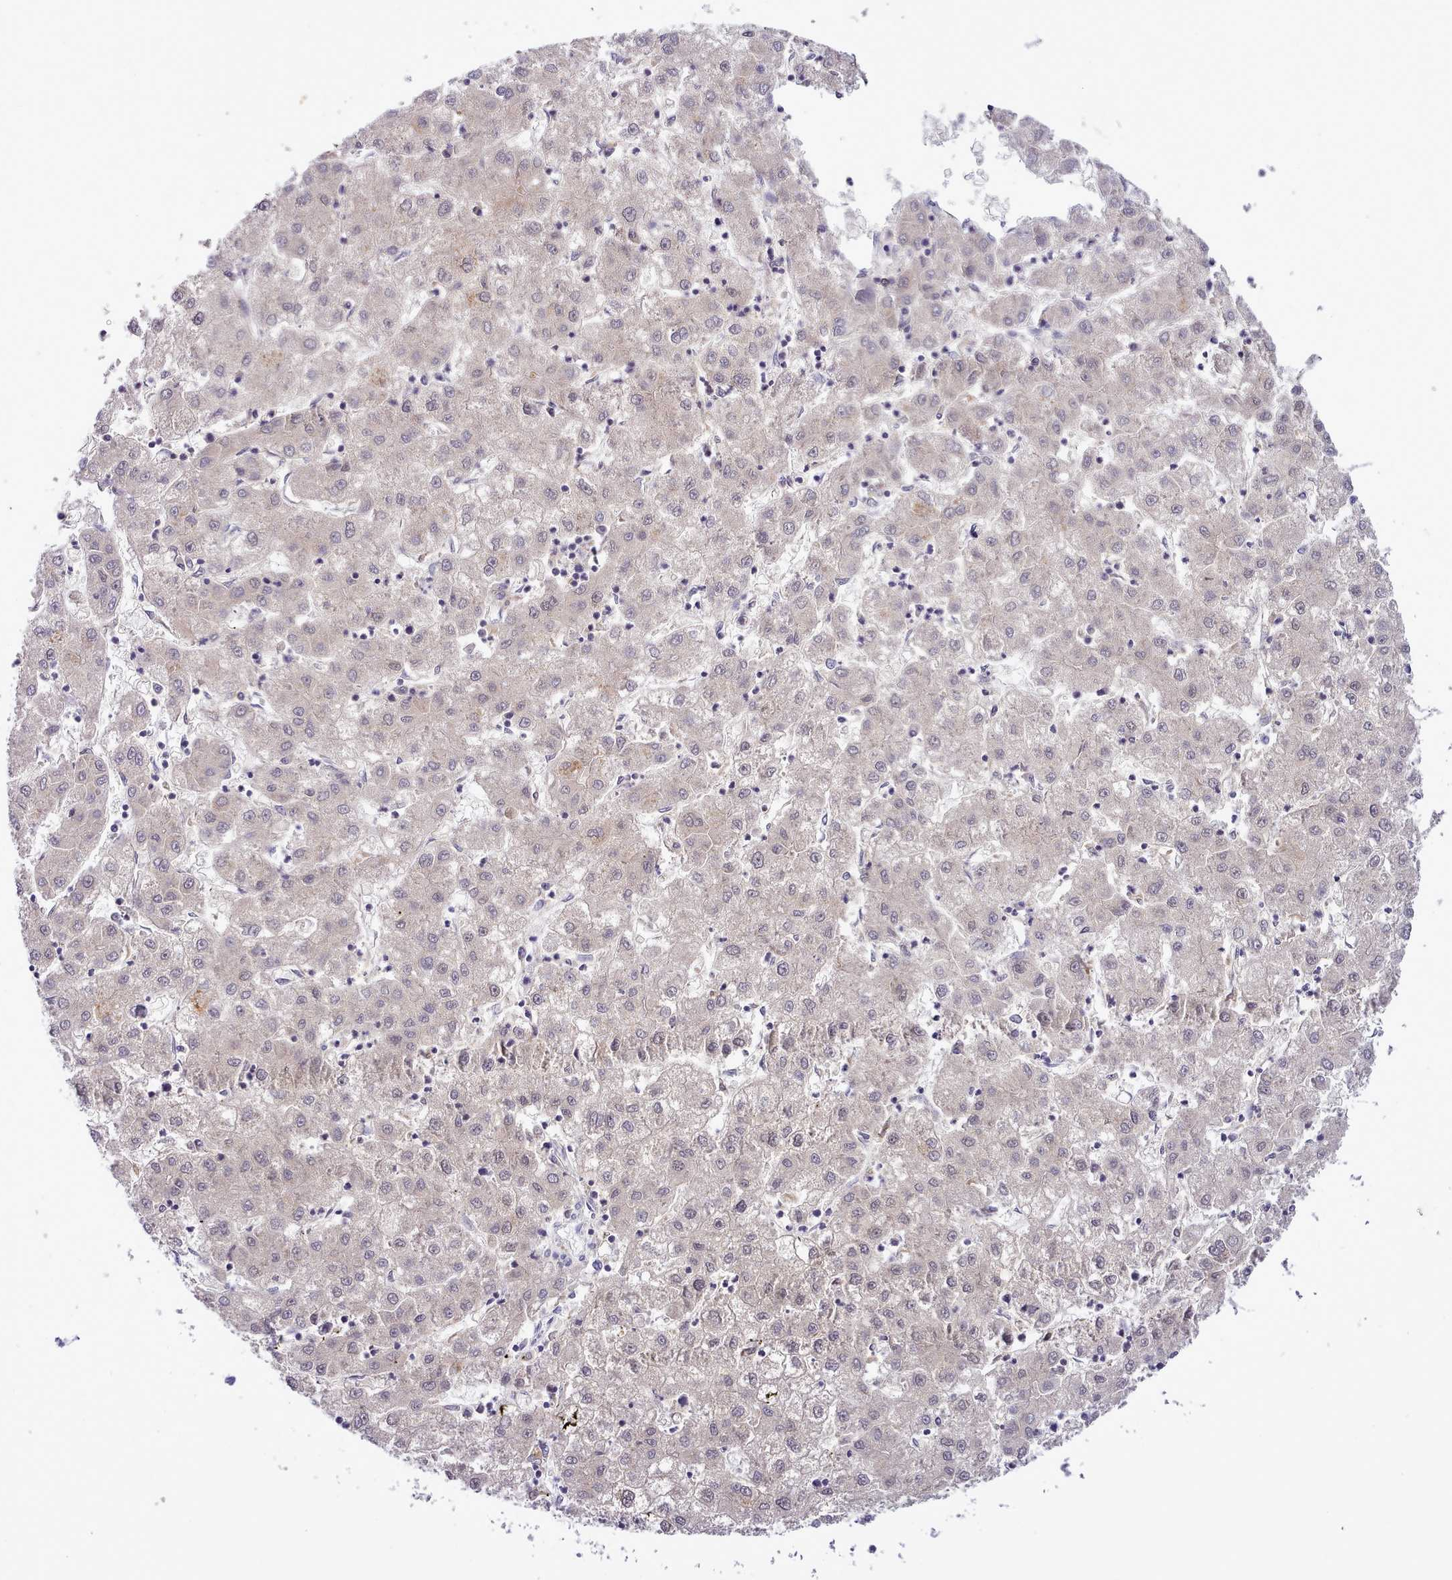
{"staining": {"intensity": "negative", "quantity": "none", "location": "none"}, "tissue": "liver cancer", "cell_type": "Tumor cells", "image_type": "cancer", "snomed": [{"axis": "morphology", "description": "Carcinoma, Hepatocellular, NOS"}, {"axis": "topography", "description": "Liver"}], "caption": "This photomicrograph is of liver cancer stained with immunohistochemistry to label a protein in brown with the nuclei are counter-stained blue. There is no staining in tumor cells.", "gene": "FAM83E", "patient": {"sex": "male", "age": 72}}